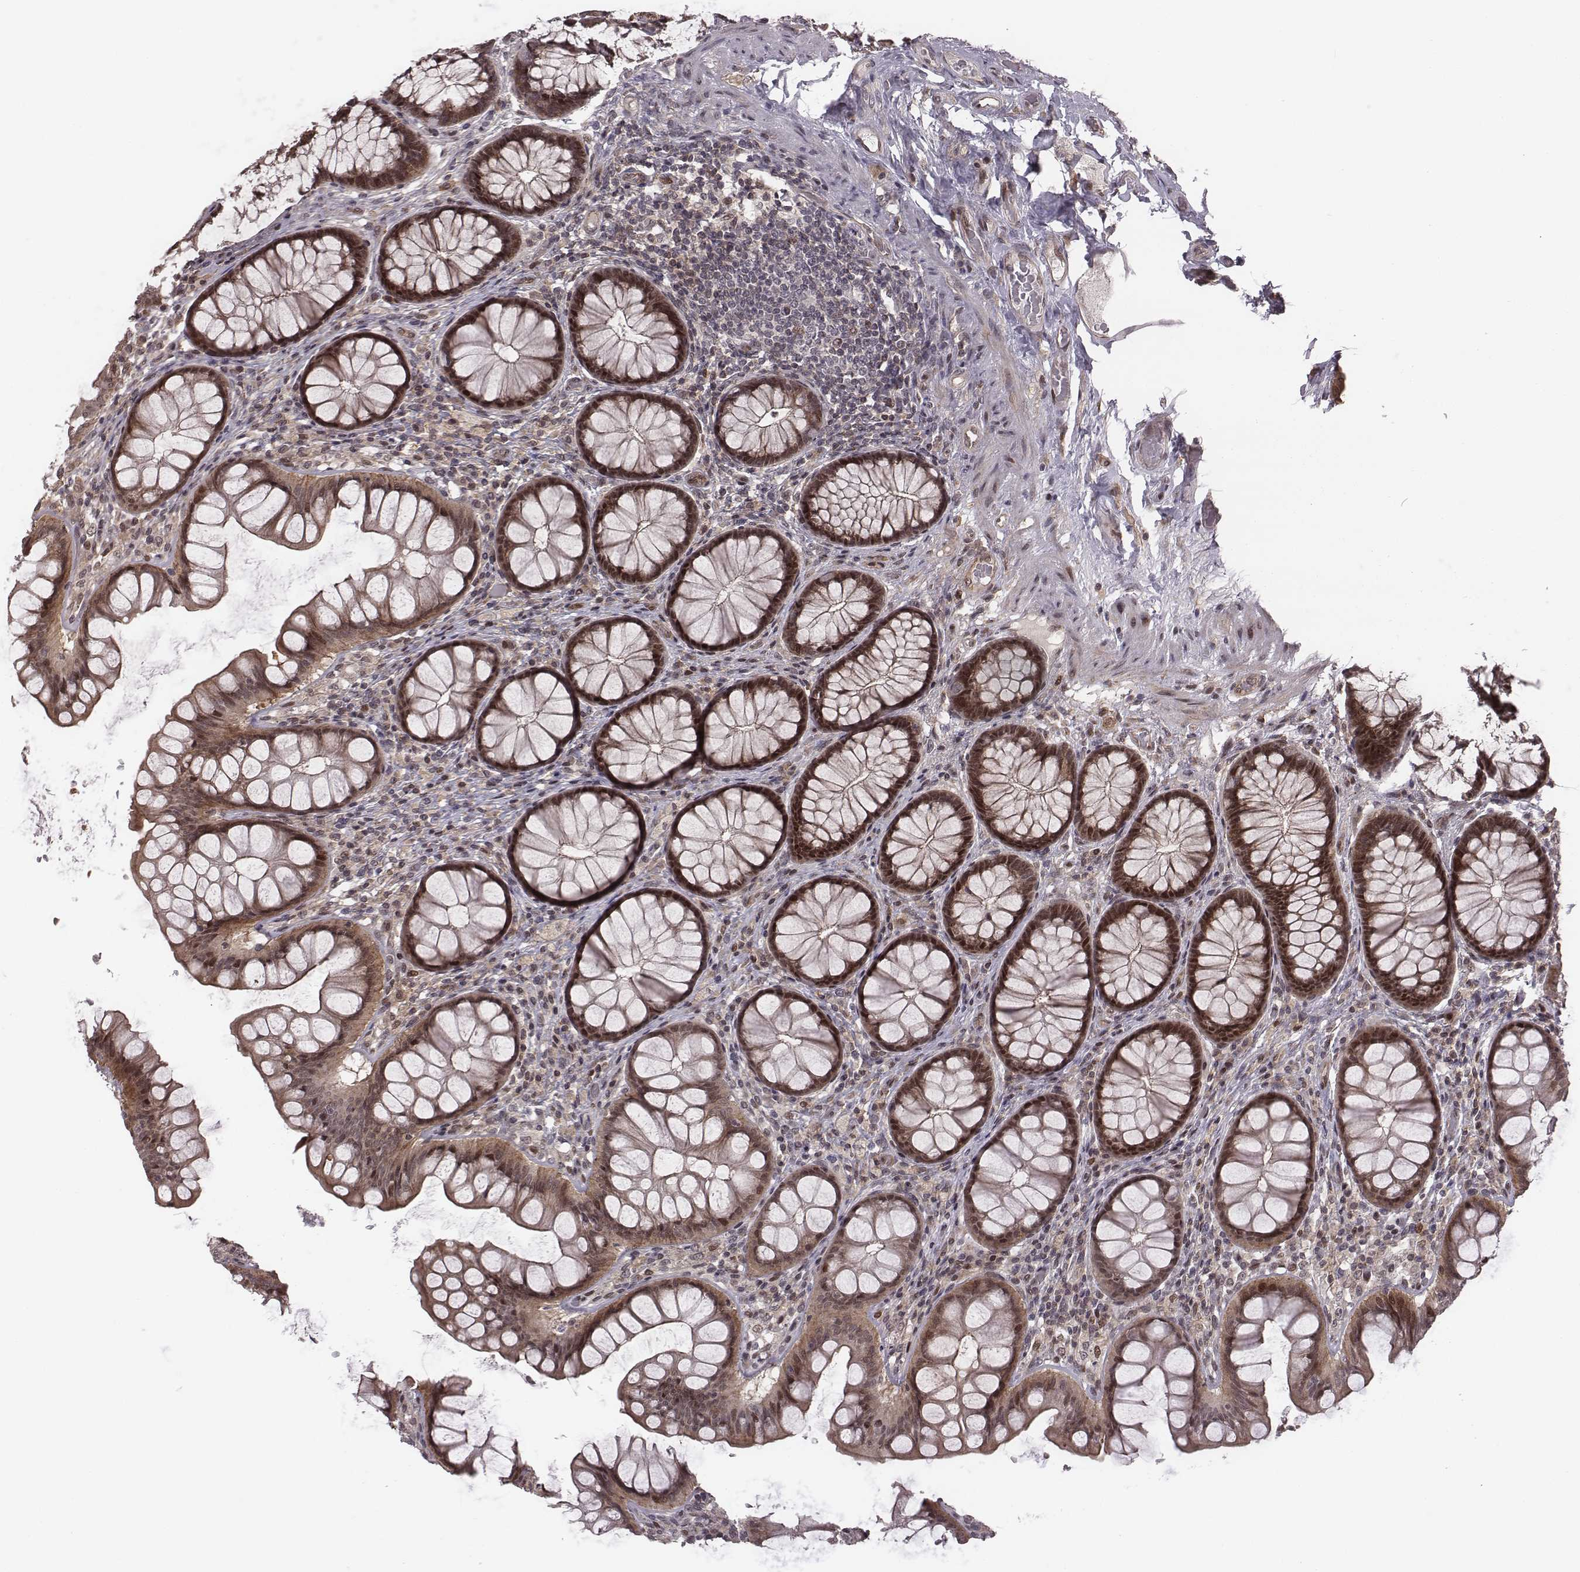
{"staining": {"intensity": "weak", "quantity": "25%-75%", "location": "cytoplasmic/membranous"}, "tissue": "colon", "cell_type": "Endothelial cells", "image_type": "normal", "snomed": [{"axis": "morphology", "description": "Normal tissue, NOS"}, {"axis": "topography", "description": "Colon"}], "caption": "High-power microscopy captured an immunohistochemistry photomicrograph of normal colon, revealing weak cytoplasmic/membranous expression in approximately 25%-75% of endothelial cells.", "gene": "RPL3", "patient": {"sex": "female", "age": 65}}